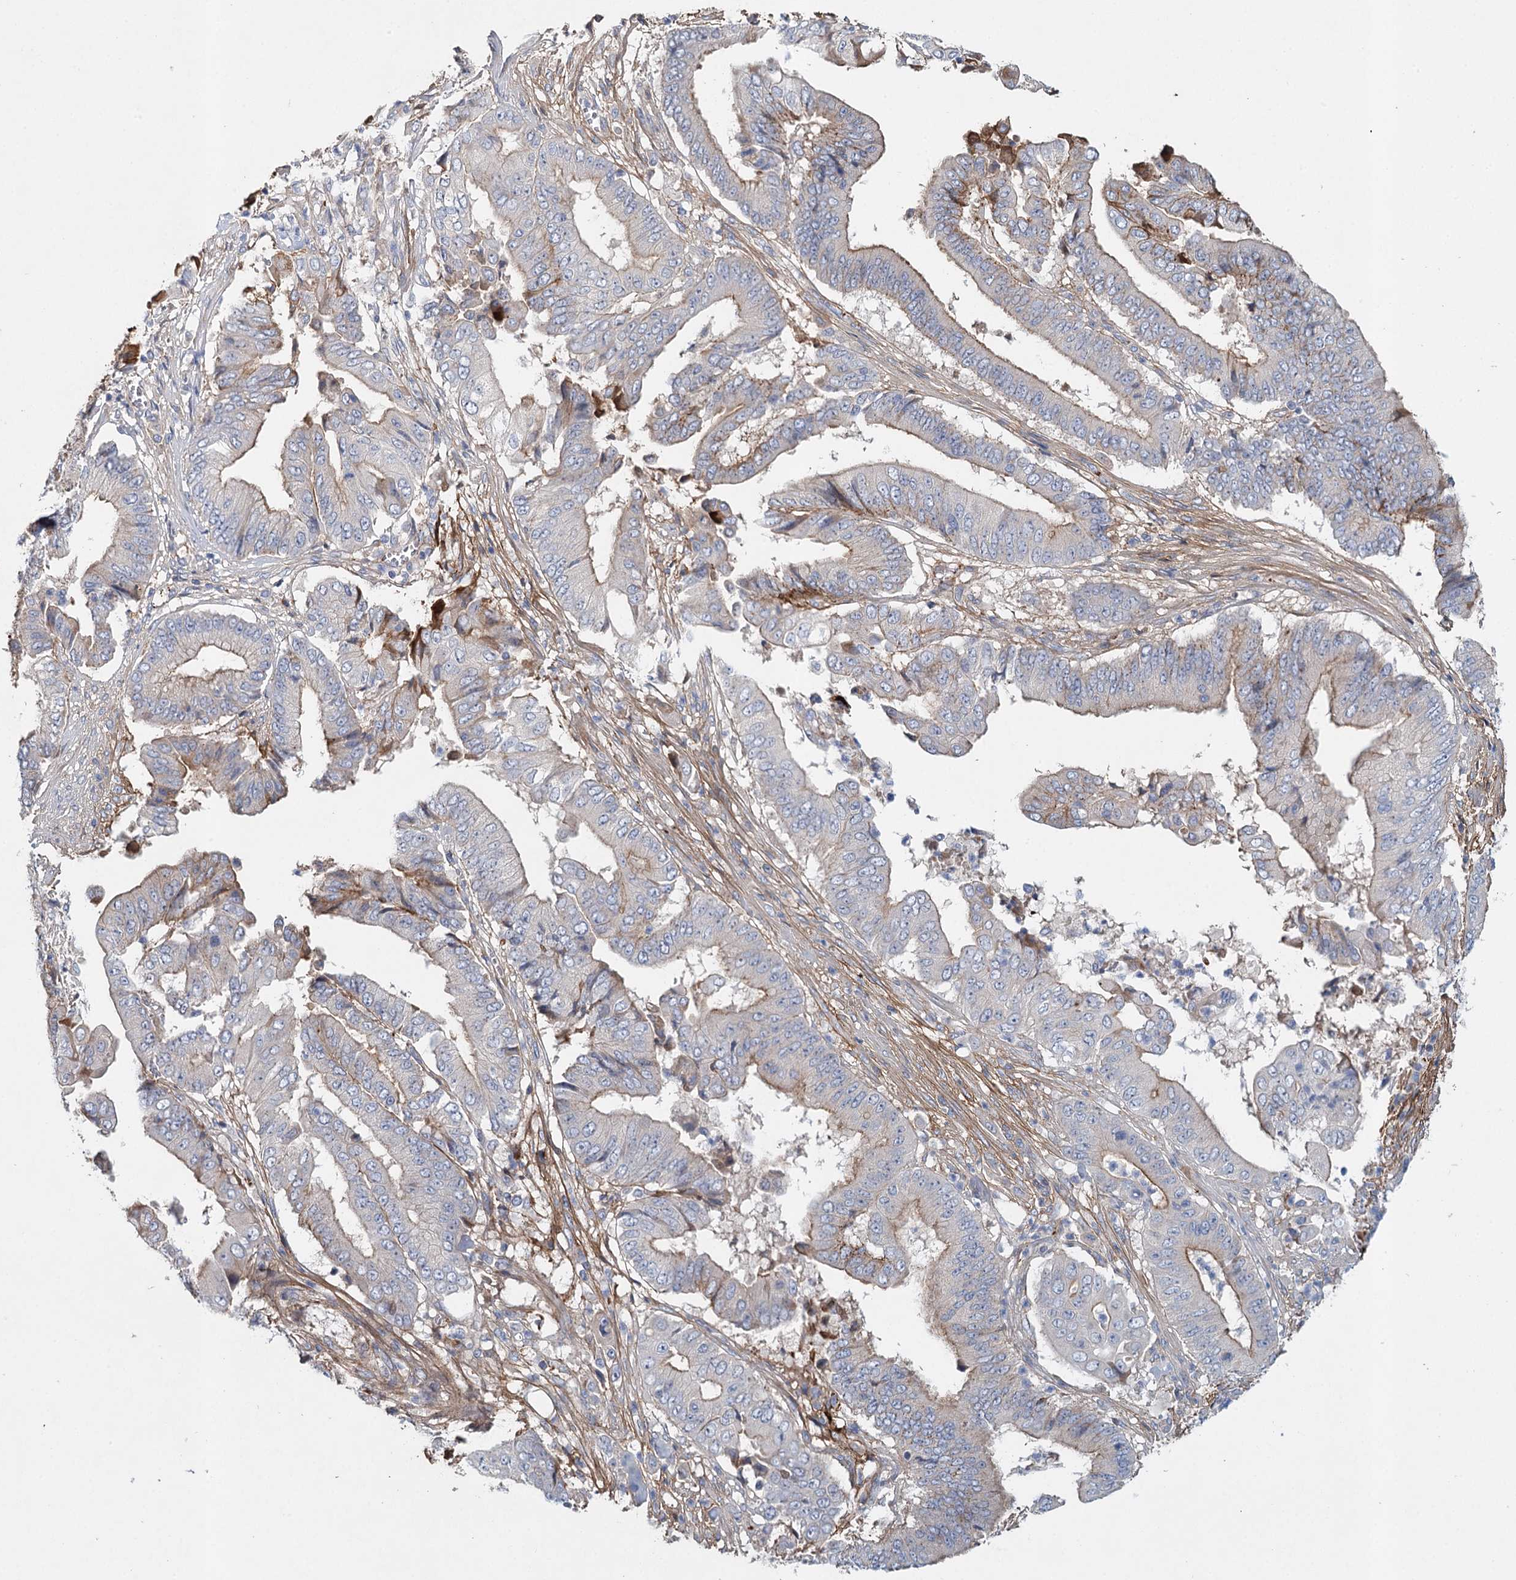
{"staining": {"intensity": "weak", "quantity": "<25%", "location": "cytoplasmic/membranous"}, "tissue": "pancreatic cancer", "cell_type": "Tumor cells", "image_type": "cancer", "snomed": [{"axis": "morphology", "description": "Adenocarcinoma, NOS"}, {"axis": "topography", "description": "Pancreas"}], "caption": "IHC photomicrograph of human pancreatic adenocarcinoma stained for a protein (brown), which reveals no positivity in tumor cells.", "gene": "ALKBH8", "patient": {"sex": "female", "age": 77}}